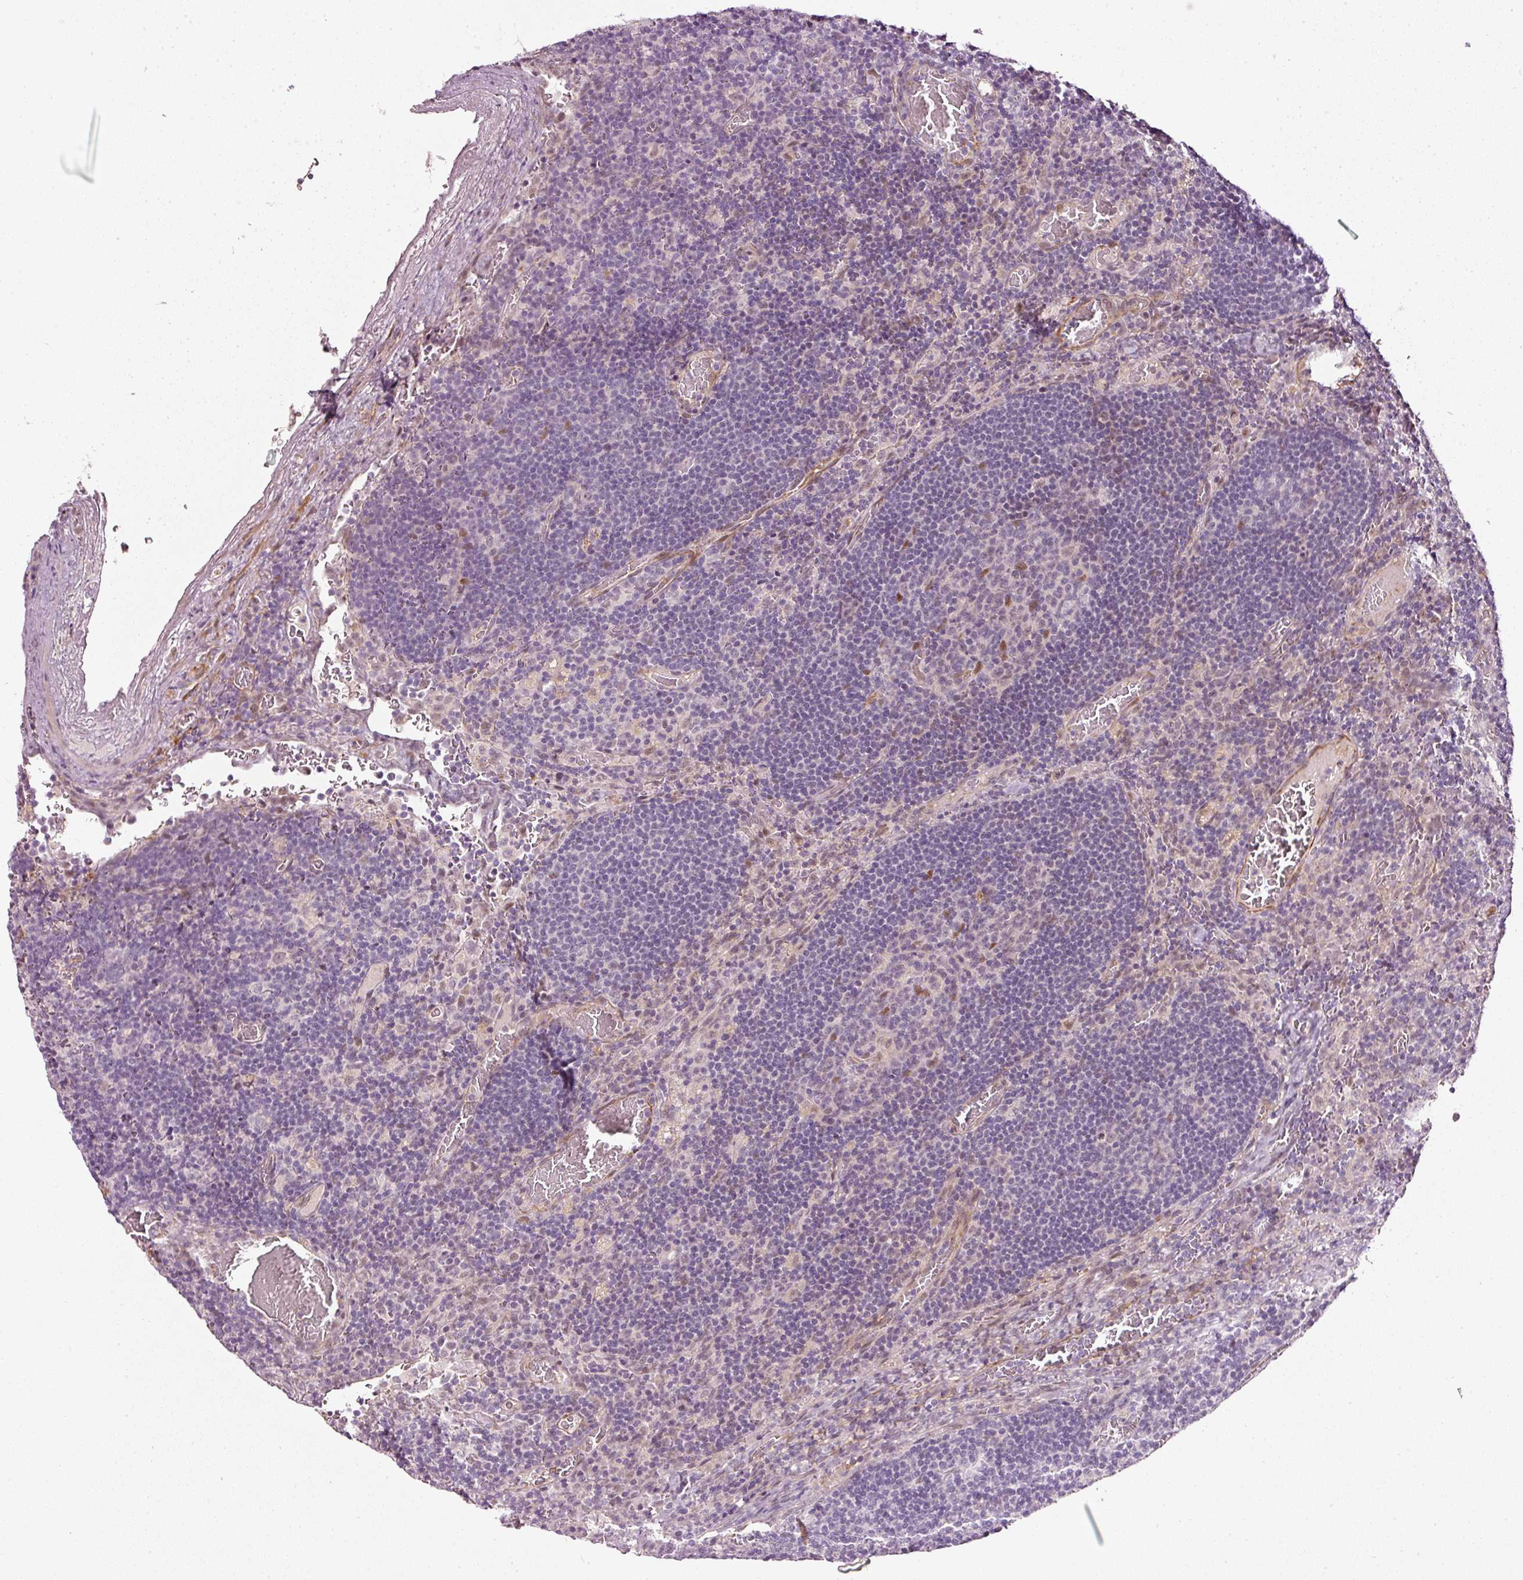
{"staining": {"intensity": "negative", "quantity": "none", "location": "none"}, "tissue": "lymph node", "cell_type": "Germinal center cells", "image_type": "normal", "snomed": [{"axis": "morphology", "description": "Normal tissue, NOS"}, {"axis": "topography", "description": "Lymph node"}], "caption": "DAB immunohistochemical staining of benign human lymph node displays no significant expression in germinal center cells. (DAB IHC visualized using brightfield microscopy, high magnification).", "gene": "TOGARAM1", "patient": {"sex": "male", "age": 50}}